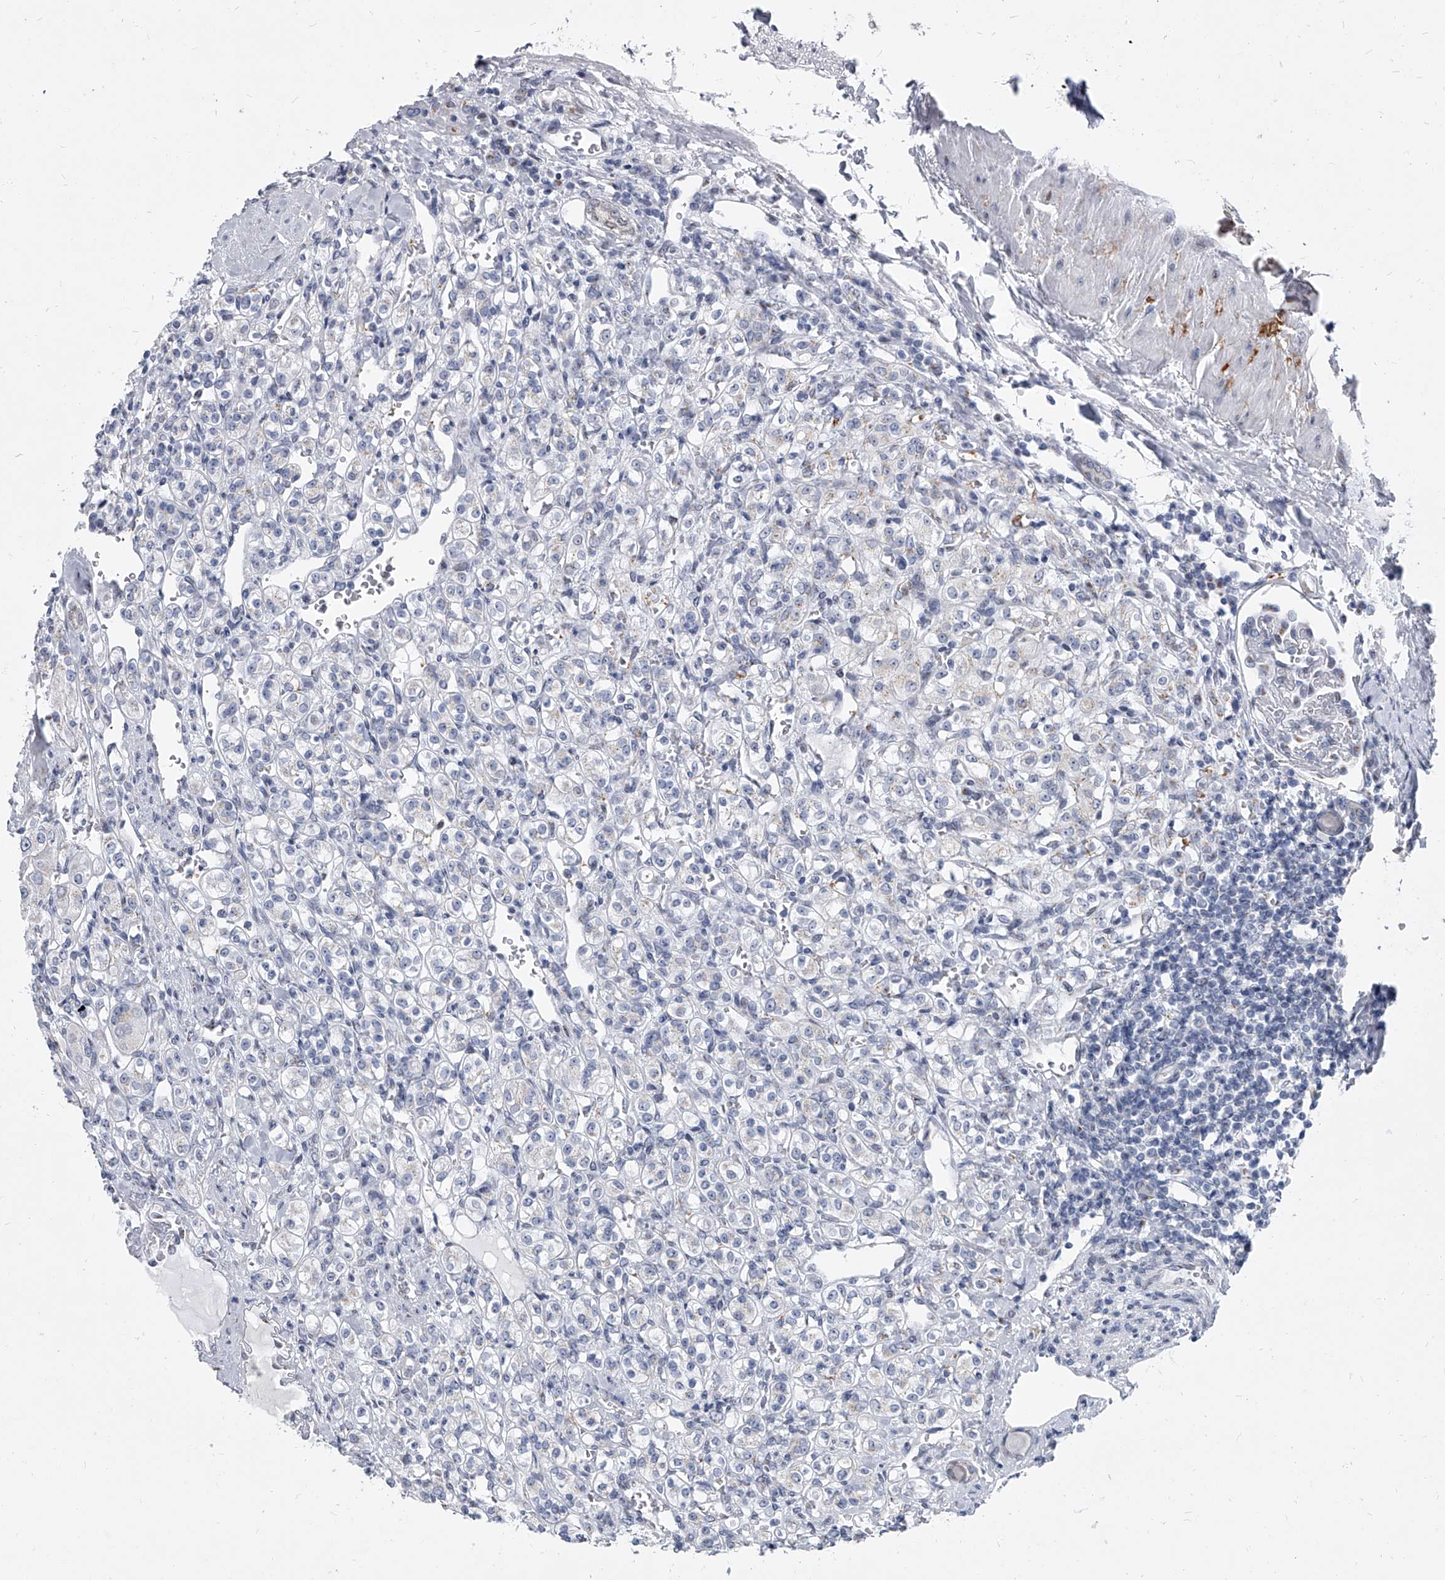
{"staining": {"intensity": "negative", "quantity": "none", "location": "none"}, "tissue": "renal cancer", "cell_type": "Tumor cells", "image_type": "cancer", "snomed": [{"axis": "morphology", "description": "Adenocarcinoma, NOS"}, {"axis": "topography", "description": "Kidney"}], "caption": "Adenocarcinoma (renal) was stained to show a protein in brown. There is no significant positivity in tumor cells.", "gene": "EVA1C", "patient": {"sex": "male", "age": 77}}